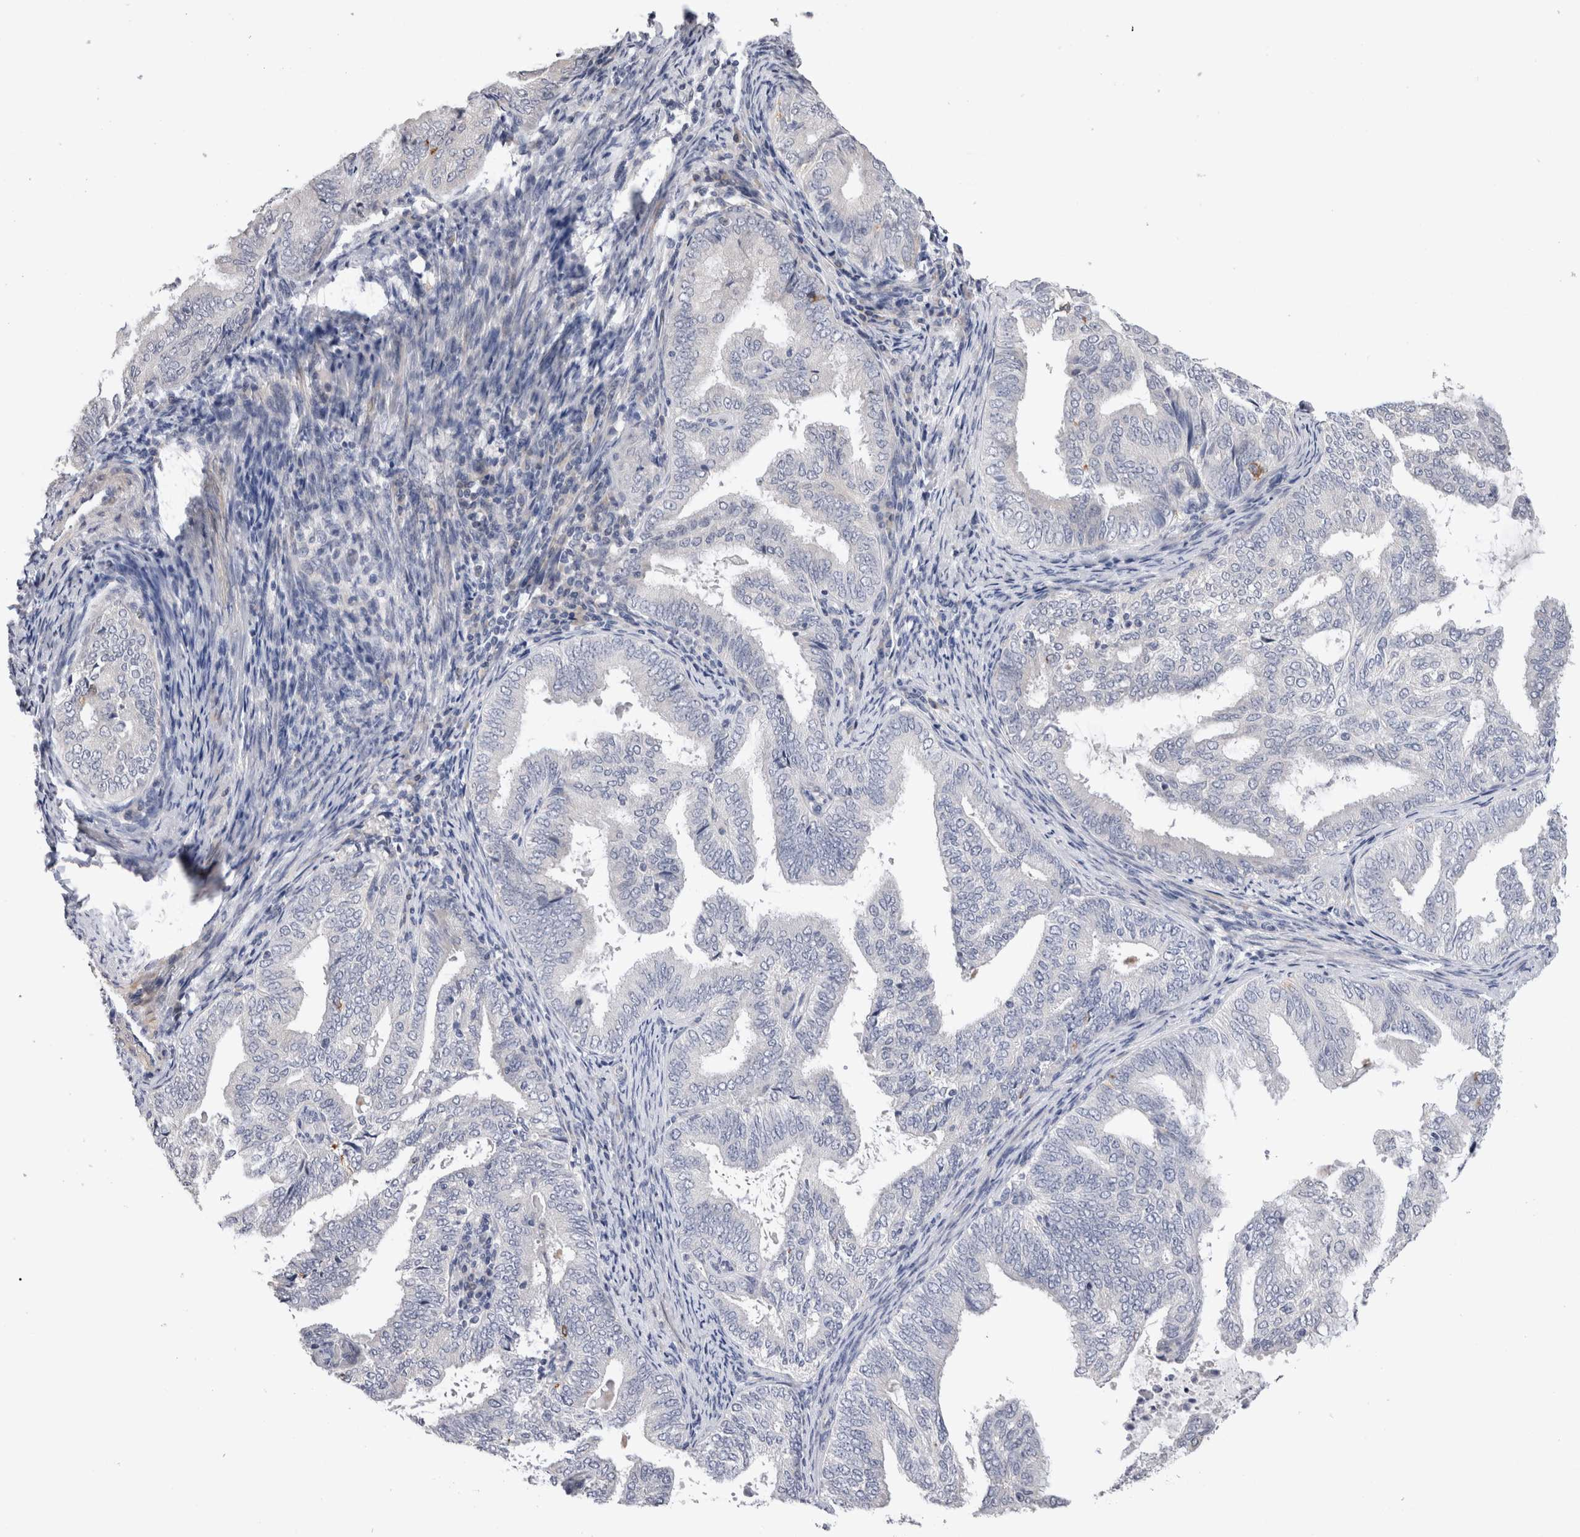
{"staining": {"intensity": "negative", "quantity": "none", "location": "none"}, "tissue": "endometrial cancer", "cell_type": "Tumor cells", "image_type": "cancer", "snomed": [{"axis": "morphology", "description": "Adenocarcinoma, NOS"}, {"axis": "topography", "description": "Endometrium"}], "caption": "Immunohistochemical staining of human endometrial adenocarcinoma demonstrates no significant staining in tumor cells.", "gene": "CRYBG1", "patient": {"sex": "female", "age": 58}}